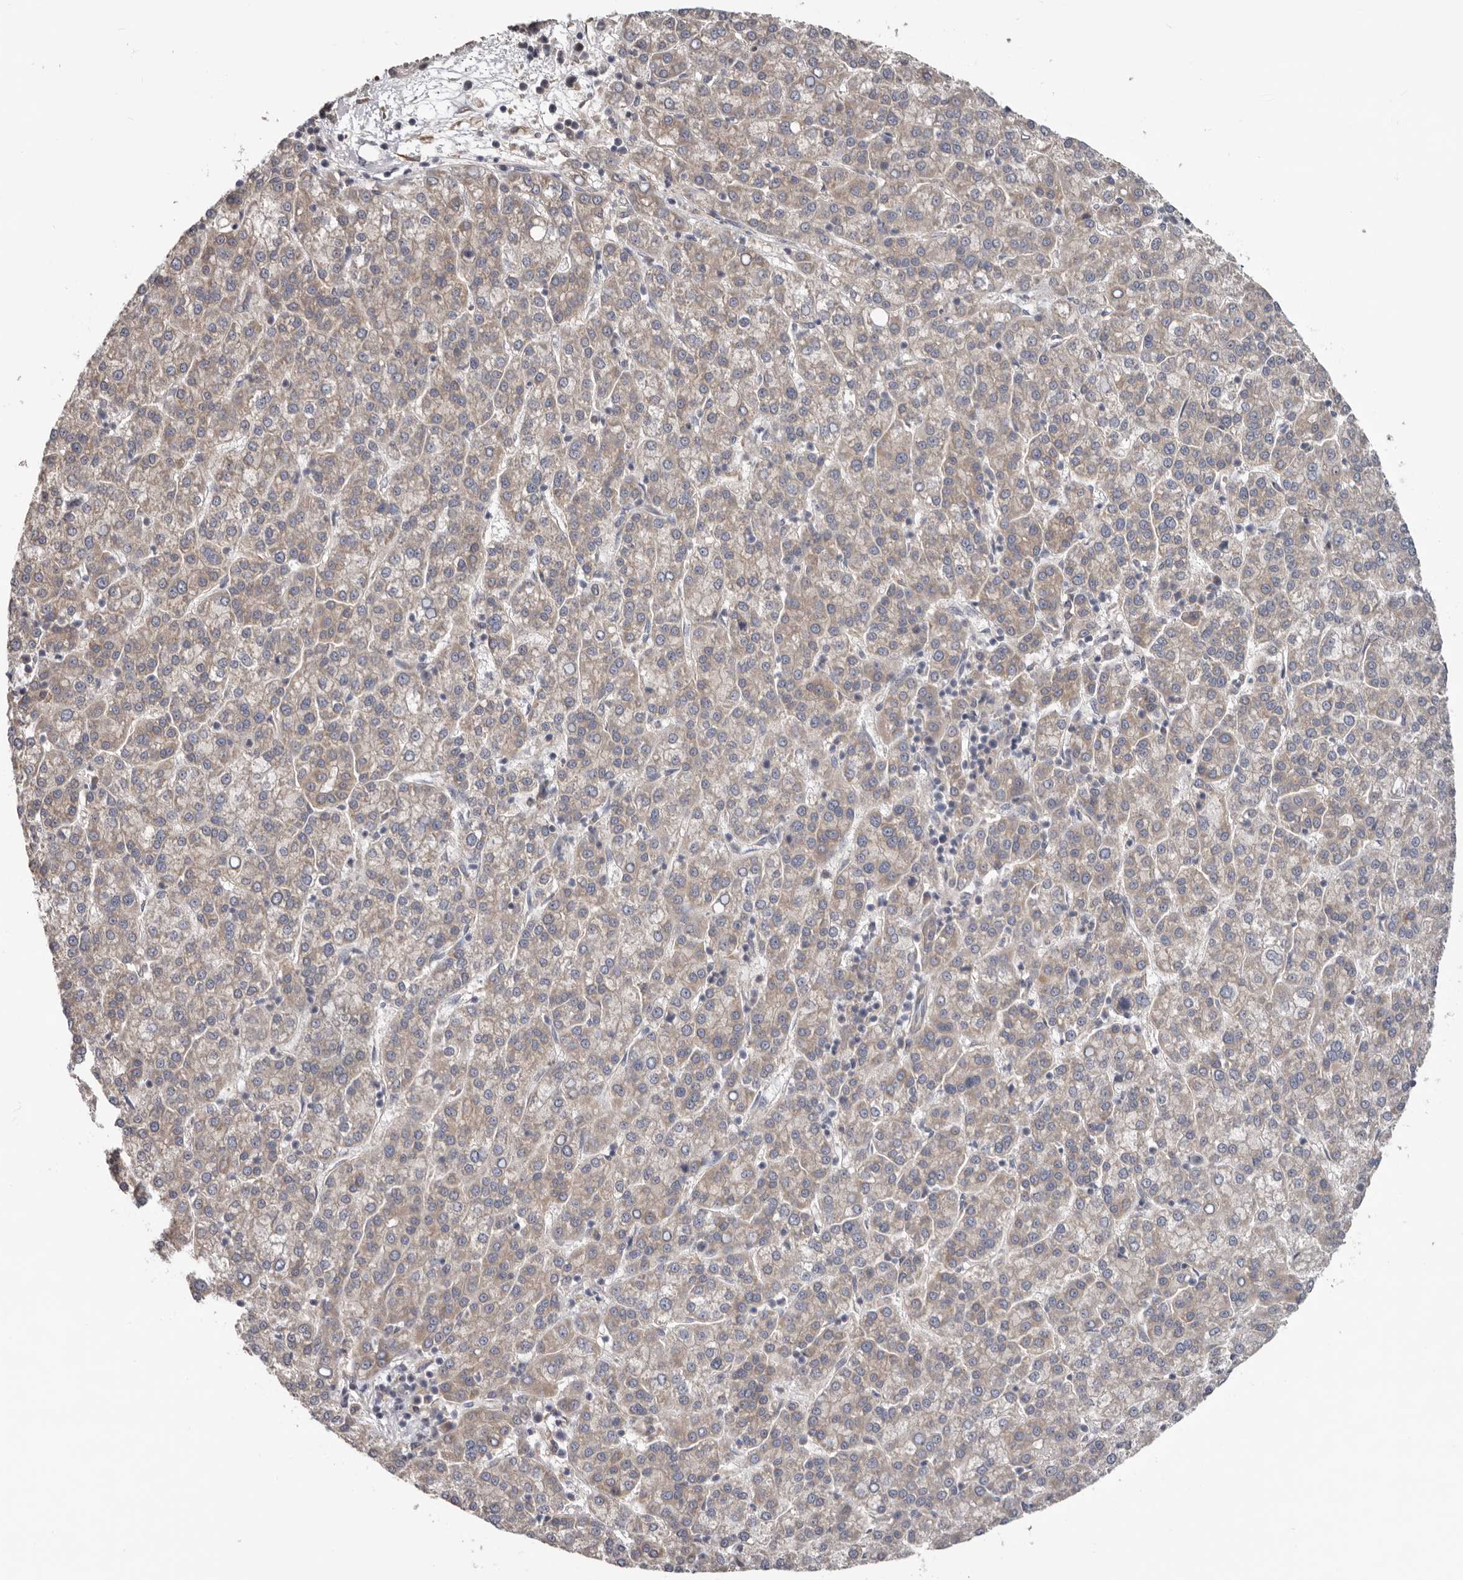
{"staining": {"intensity": "weak", "quantity": "<25%", "location": "cytoplasmic/membranous"}, "tissue": "liver cancer", "cell_type": "Tumor cells", "image_type": "cancer", "snomed": [{"axis": "morphology", "description": "Carcinoma, Hepatocellular, NOS"}, {"axis": "topography", "description": "Liver"}], "caption": "IHC image of human liver cancer stained for a protein (brown), which exhibits no expression in tumor cells.", "gene": "HINT3", "patient": {"sex": "female", "age": 58}}